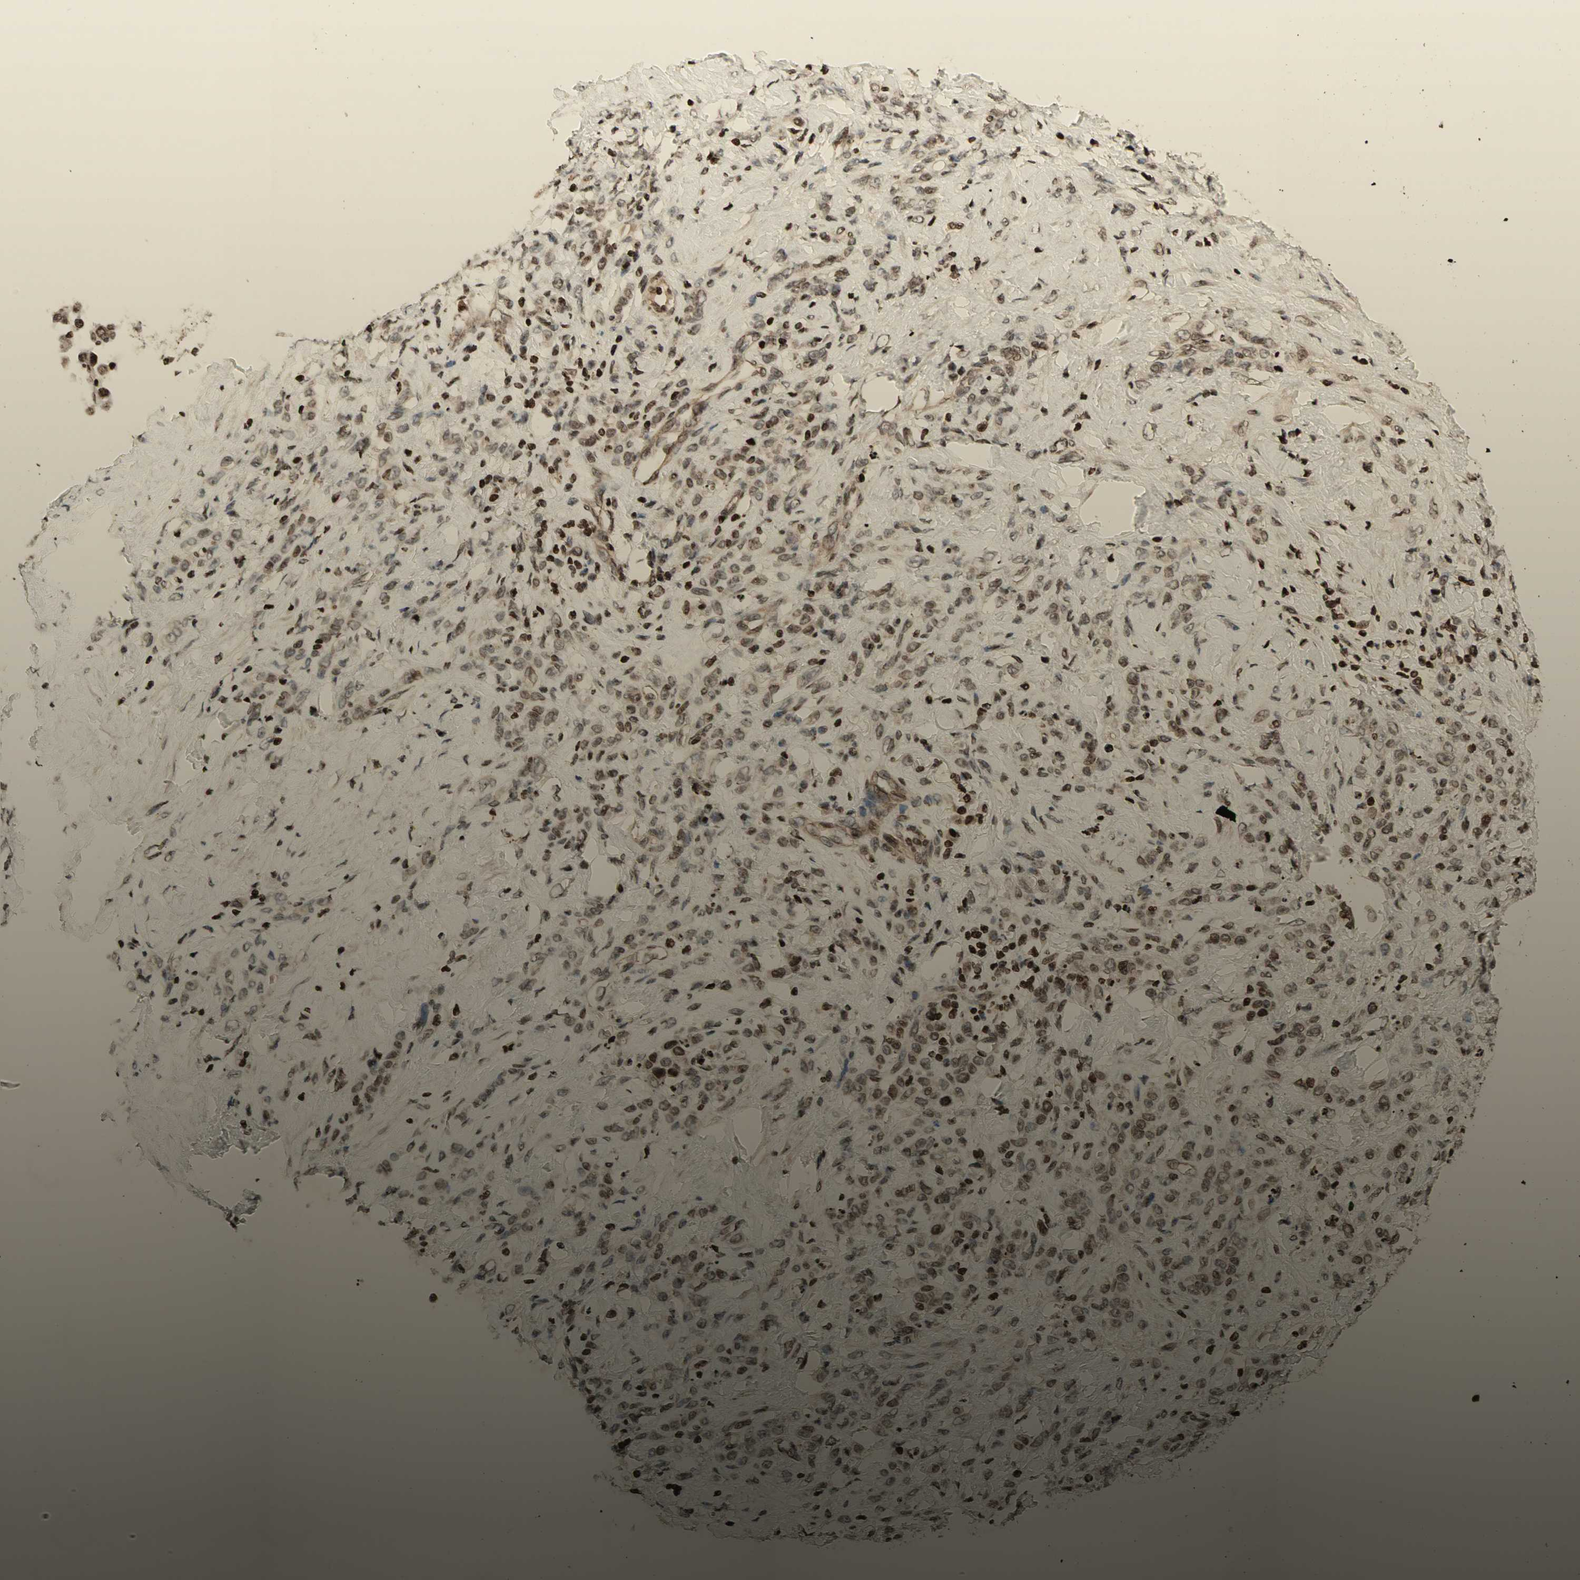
{"staining": {"intensity": "weak", "quantity": "25%-75%", "location": "nuclear"}, "tissue": "stomach cancer", "cell_type": "Tumor cells", "image_type": "cancer", "snomed": [{"axis": "morphology", "description": "Adenocarcinoma, NOS"}, {"axis": "topography", "description": "Stomach"}], "caption": "Approximately 25%-75% of tumor cells in human adenocarcinoma (stomach) exhibit weak nuclear protein staining as visualized by brown immunohistochemical staining.", "gene": "POLA1", "patient": {"sex": "male", "age": 82}}